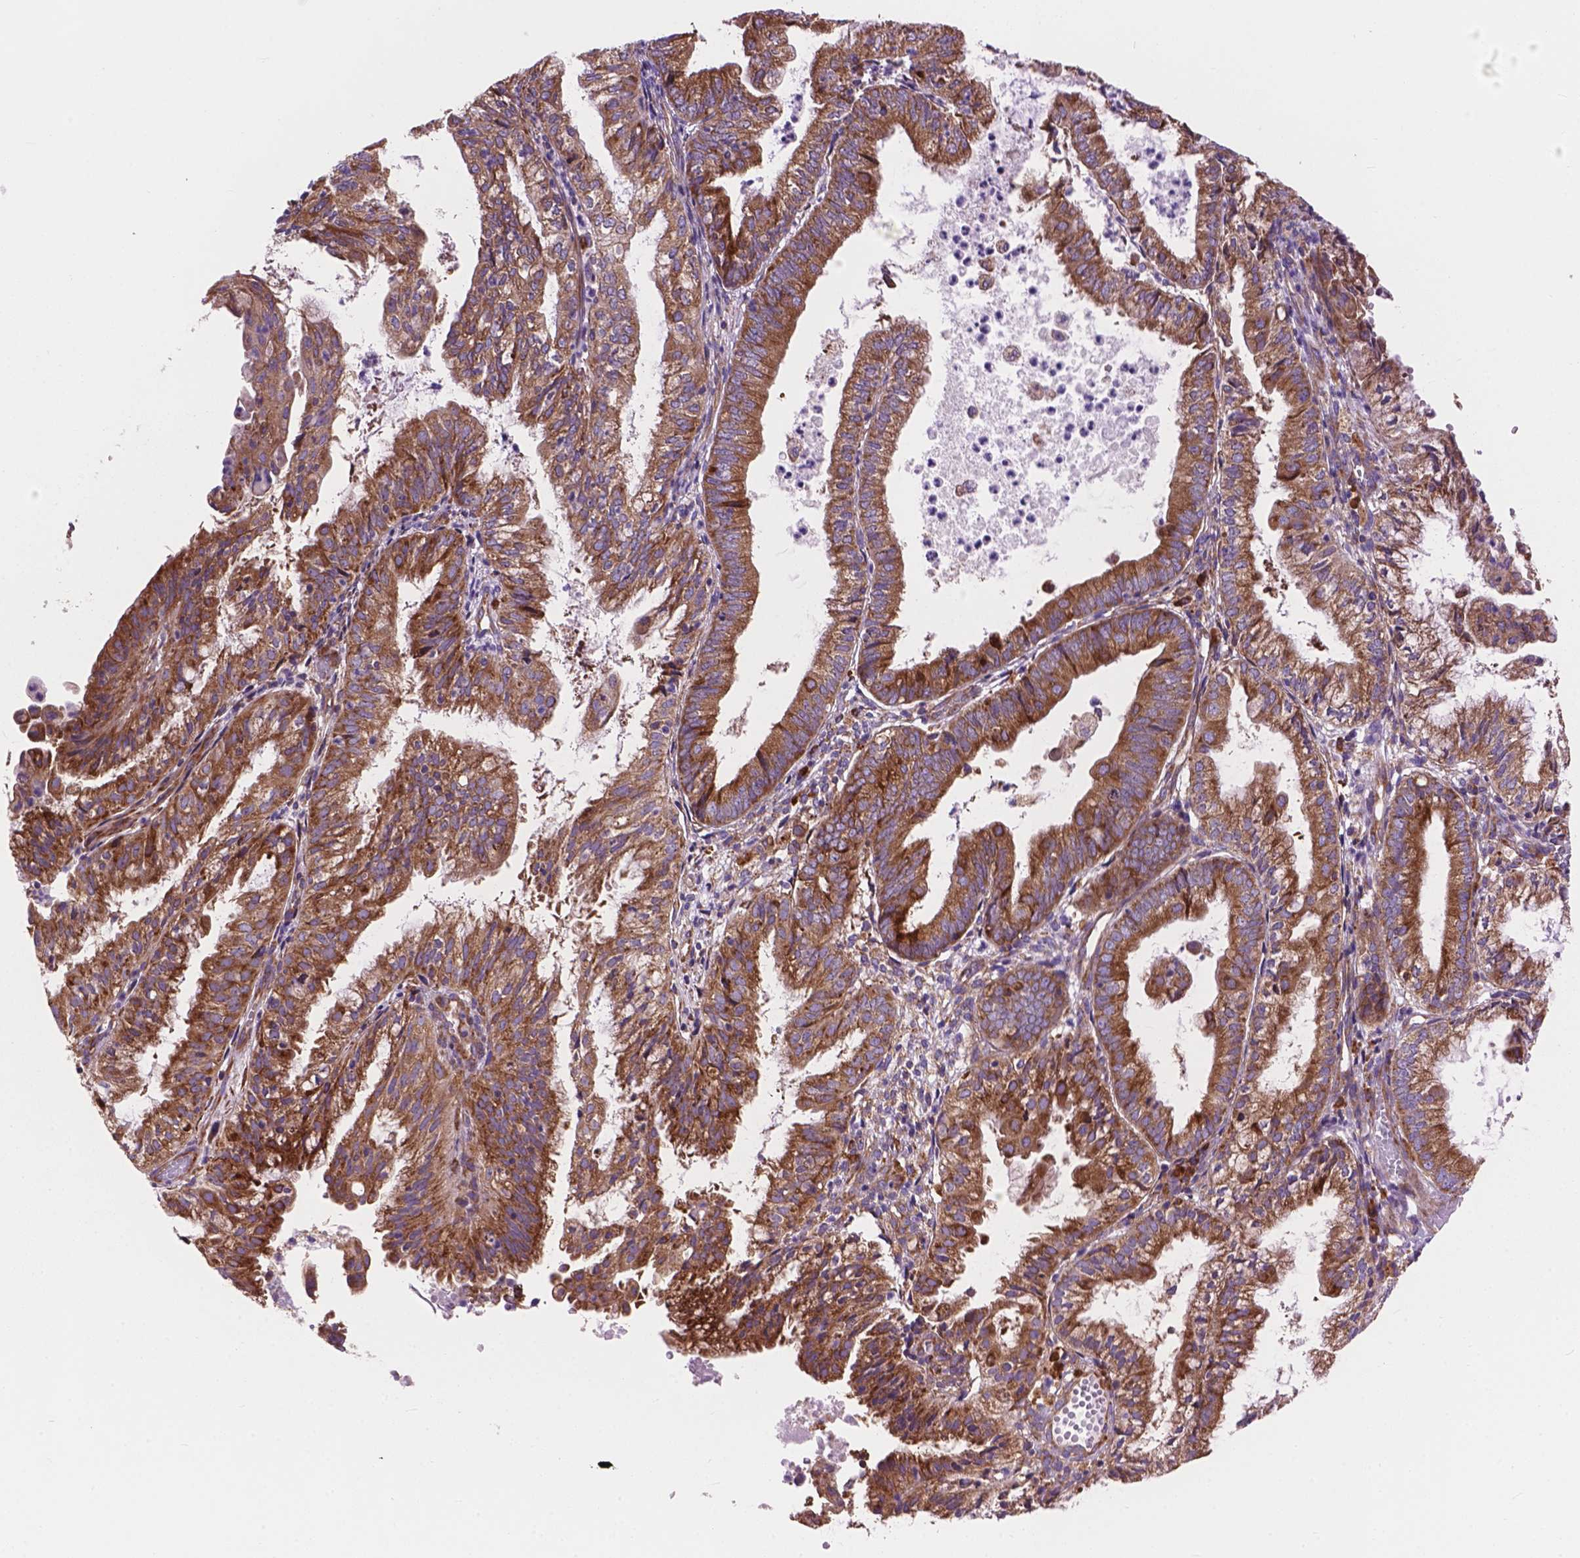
{"staining": {"intensity": "moderate", "quantity": ">75%", "location": "cytoplasmic/membranous"}, "tissue": "endometrial cancer", "cell_type": "Tumor cells", "image_type": "cancer", "snomed": [{"axis": "morphology", "description": "Adenocarcinoma, NOS"}, {"axis": "topography", "description": "Endometrium"}], "caption": "A high-resolution micrograph shows immunohistochemistry staining of endometrial cancer (adenocarcinoma), which exhibits moderate cytoplasmic/membranous expression in approximately >75% of tumor cells.", "gene": "RPL37A", "patient": {"sex": "female", "age": 55}}